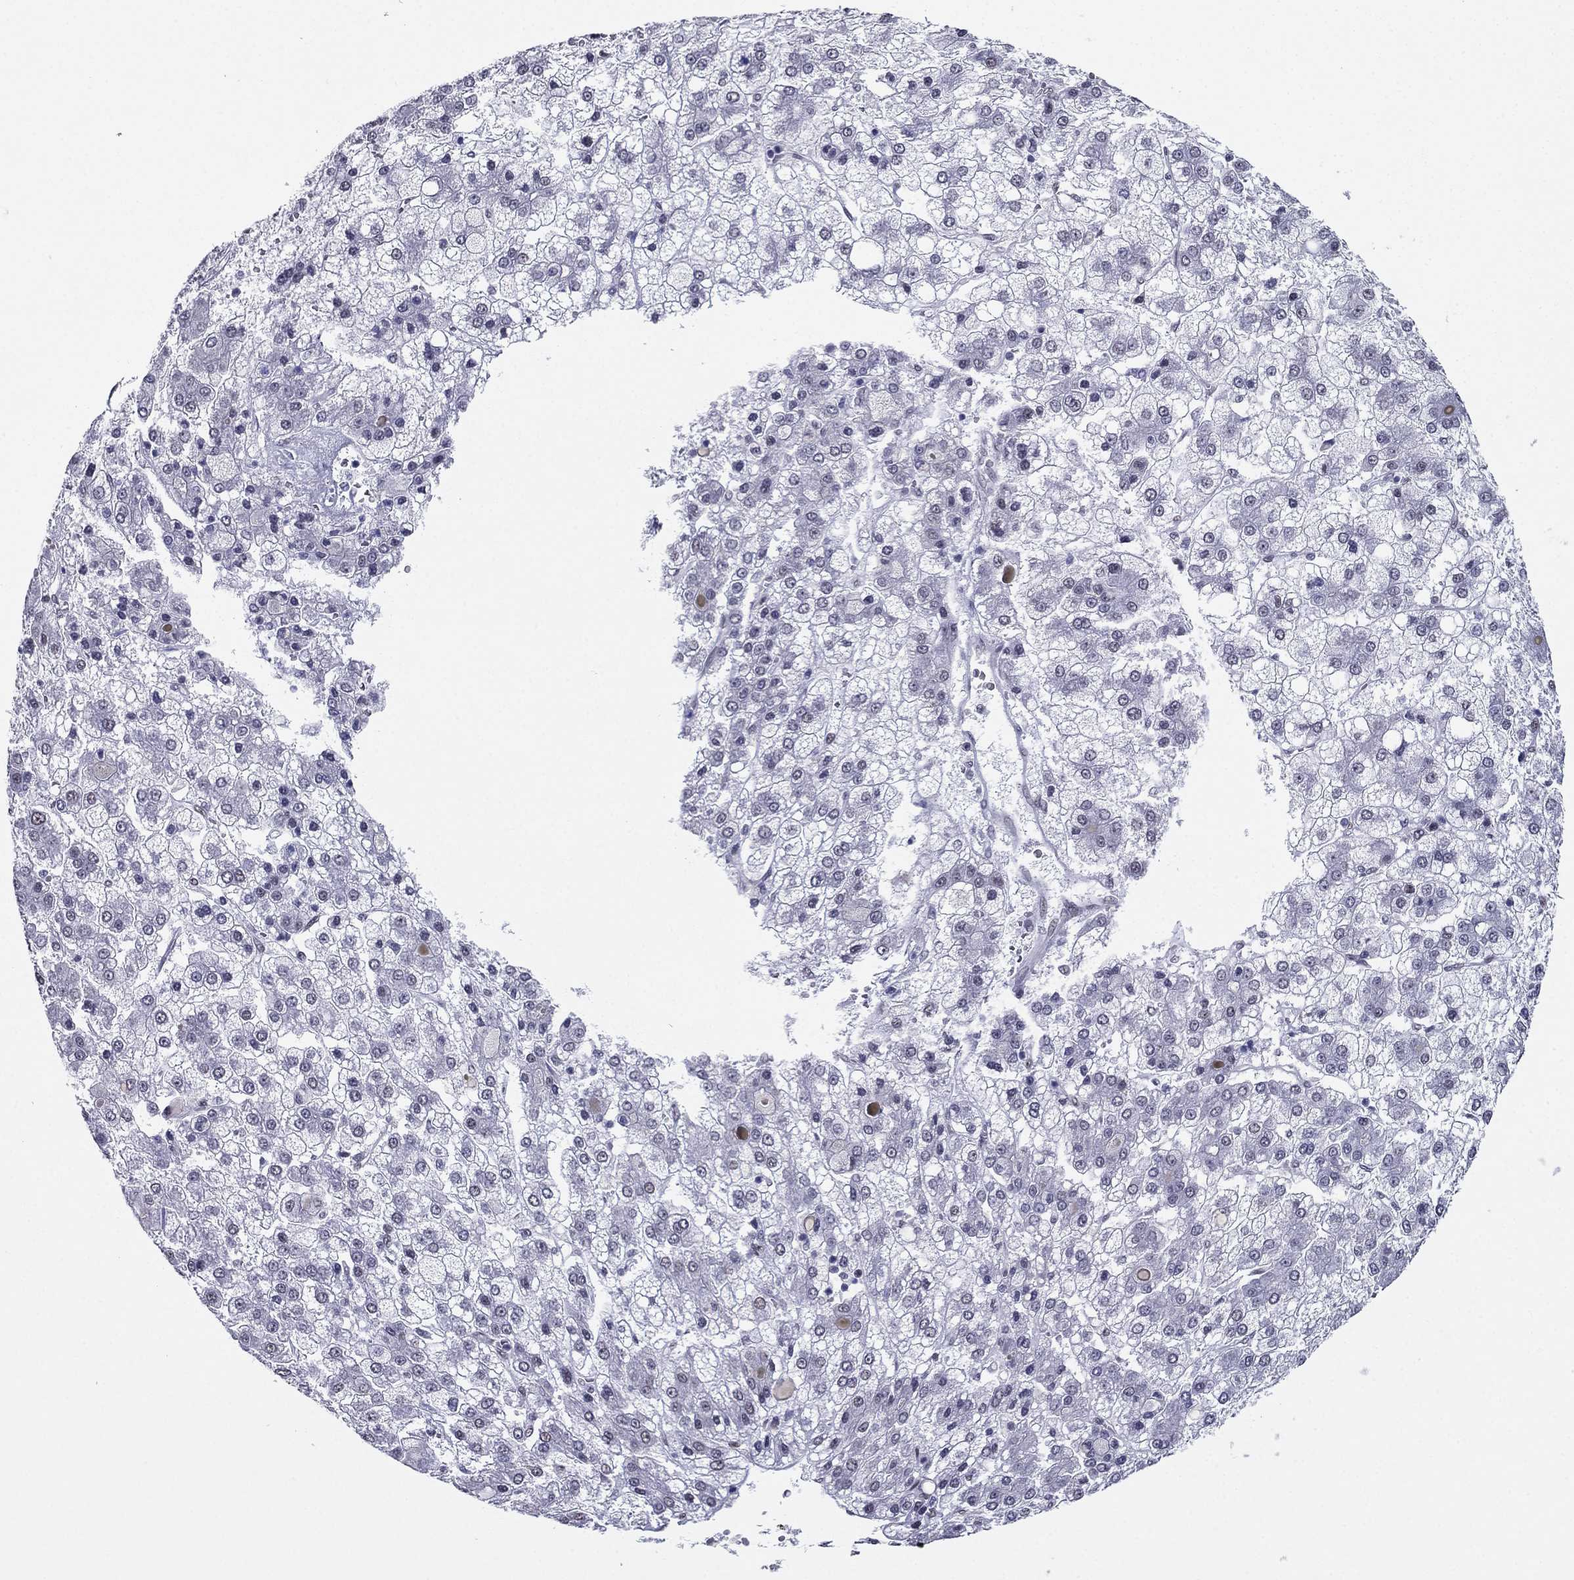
{"staining": {"intensity": "negative", "quantity": "none", "location": "none"}, "tissue": "liver cancer", "cell_type": "Tumor cells", "image_type": "cancer", "snomed": [{"axis": "morphology", "description": "Carcinoma, Hepatocellular, NOS"}, {"axis": "topography", "description": "Liver"}], "caption": "This is an immunohistochemistry (IHC) histopathology image of human hepatocellular carcinoma (liver). There is no staining in tumor cells.", "gene": "PPM1G", "patient": {"sex": "male", "age": 73}}